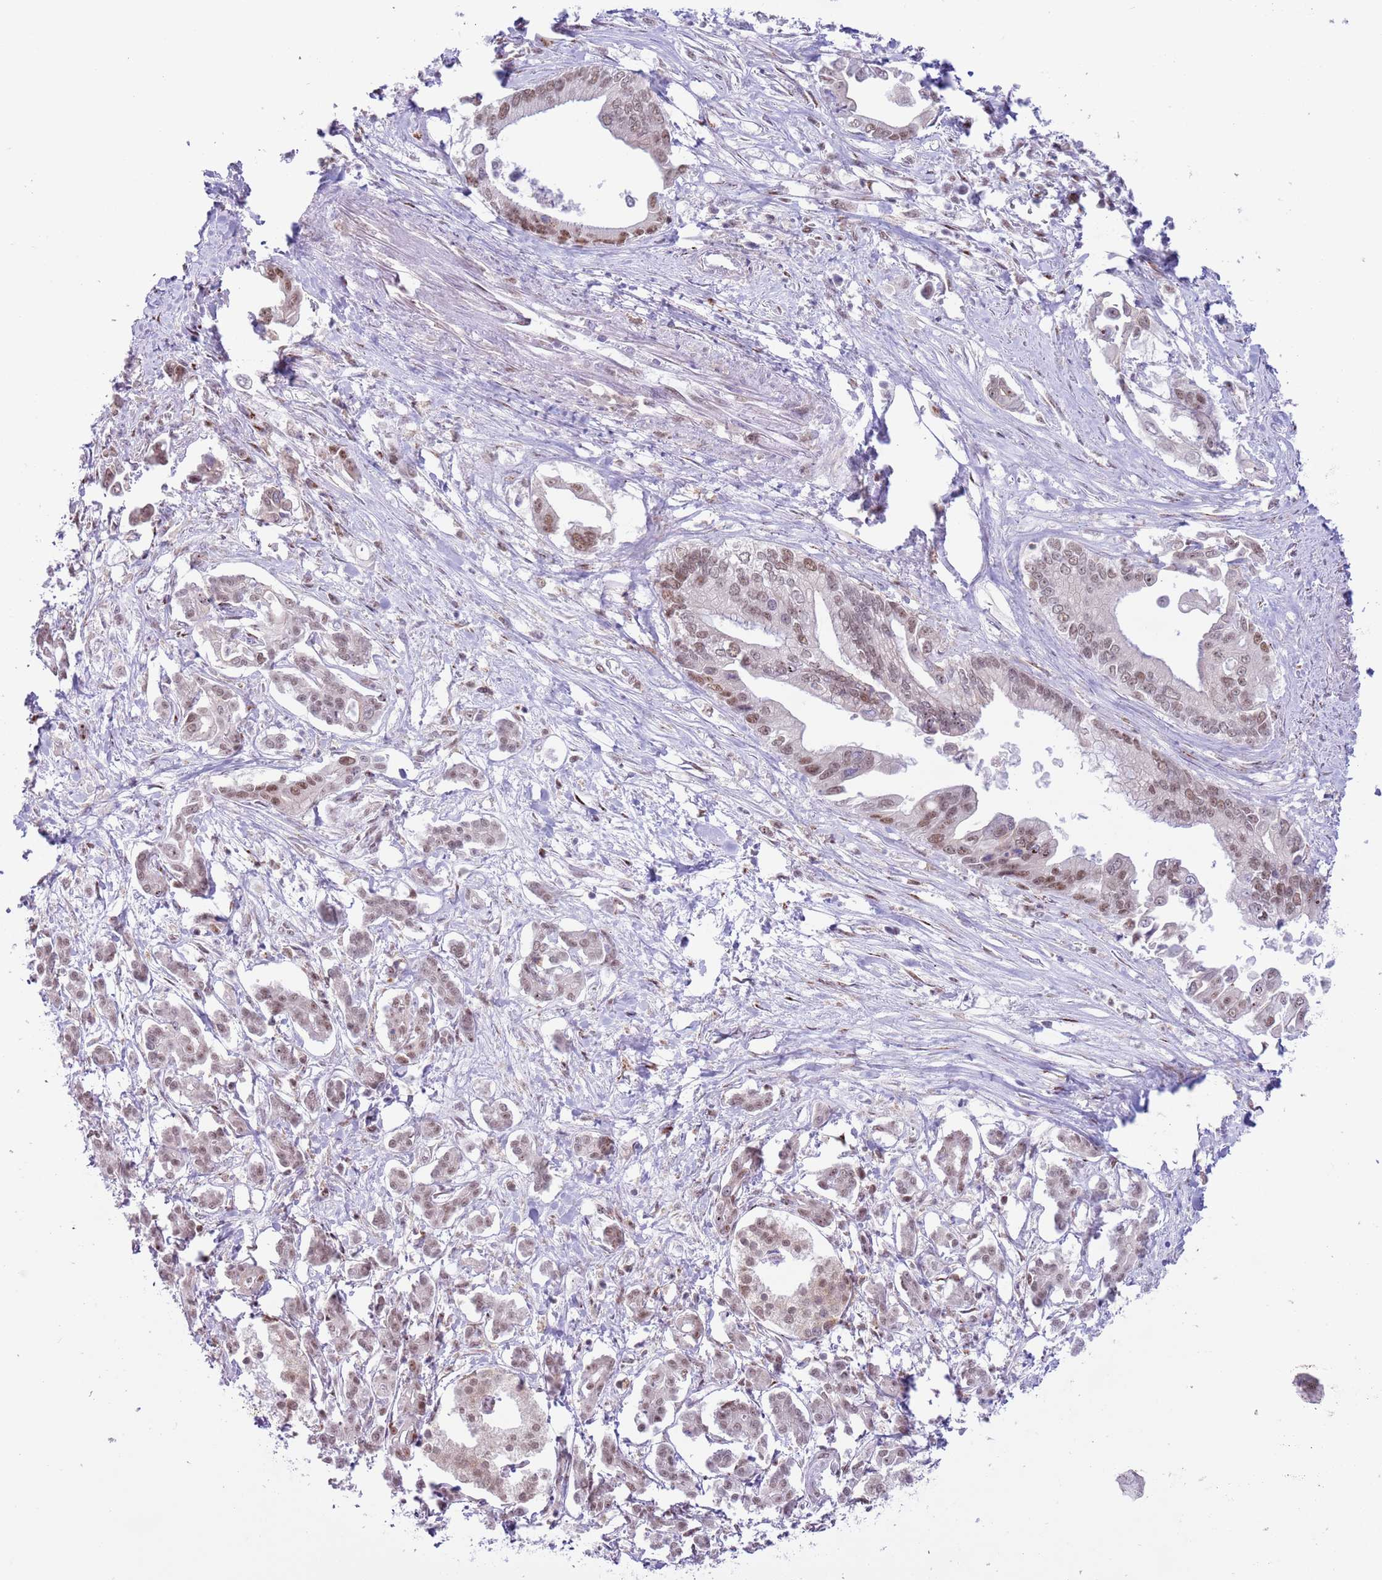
{"staining": {"intensity": "moderate", "quantity": ">75%", "location": "nuclear"}, "tissue": "pancreatic cancer", "cell_type": "Tumor cells", "image_type": "cancer", "snomed": [{"axis": "morphology", "description": "Adenocarcinoma, NOS"}, {"axis": "topography", "description": "Pancreas"}], "caption": "A photomicrograph showing moderate nuclear expression in approximately >75% of tumor cells in pancreatic cancer, as visualized by brown immunohistochemical staining.", "gene": "ZNF576", "patient": {"sex": "male", "age": 61}}